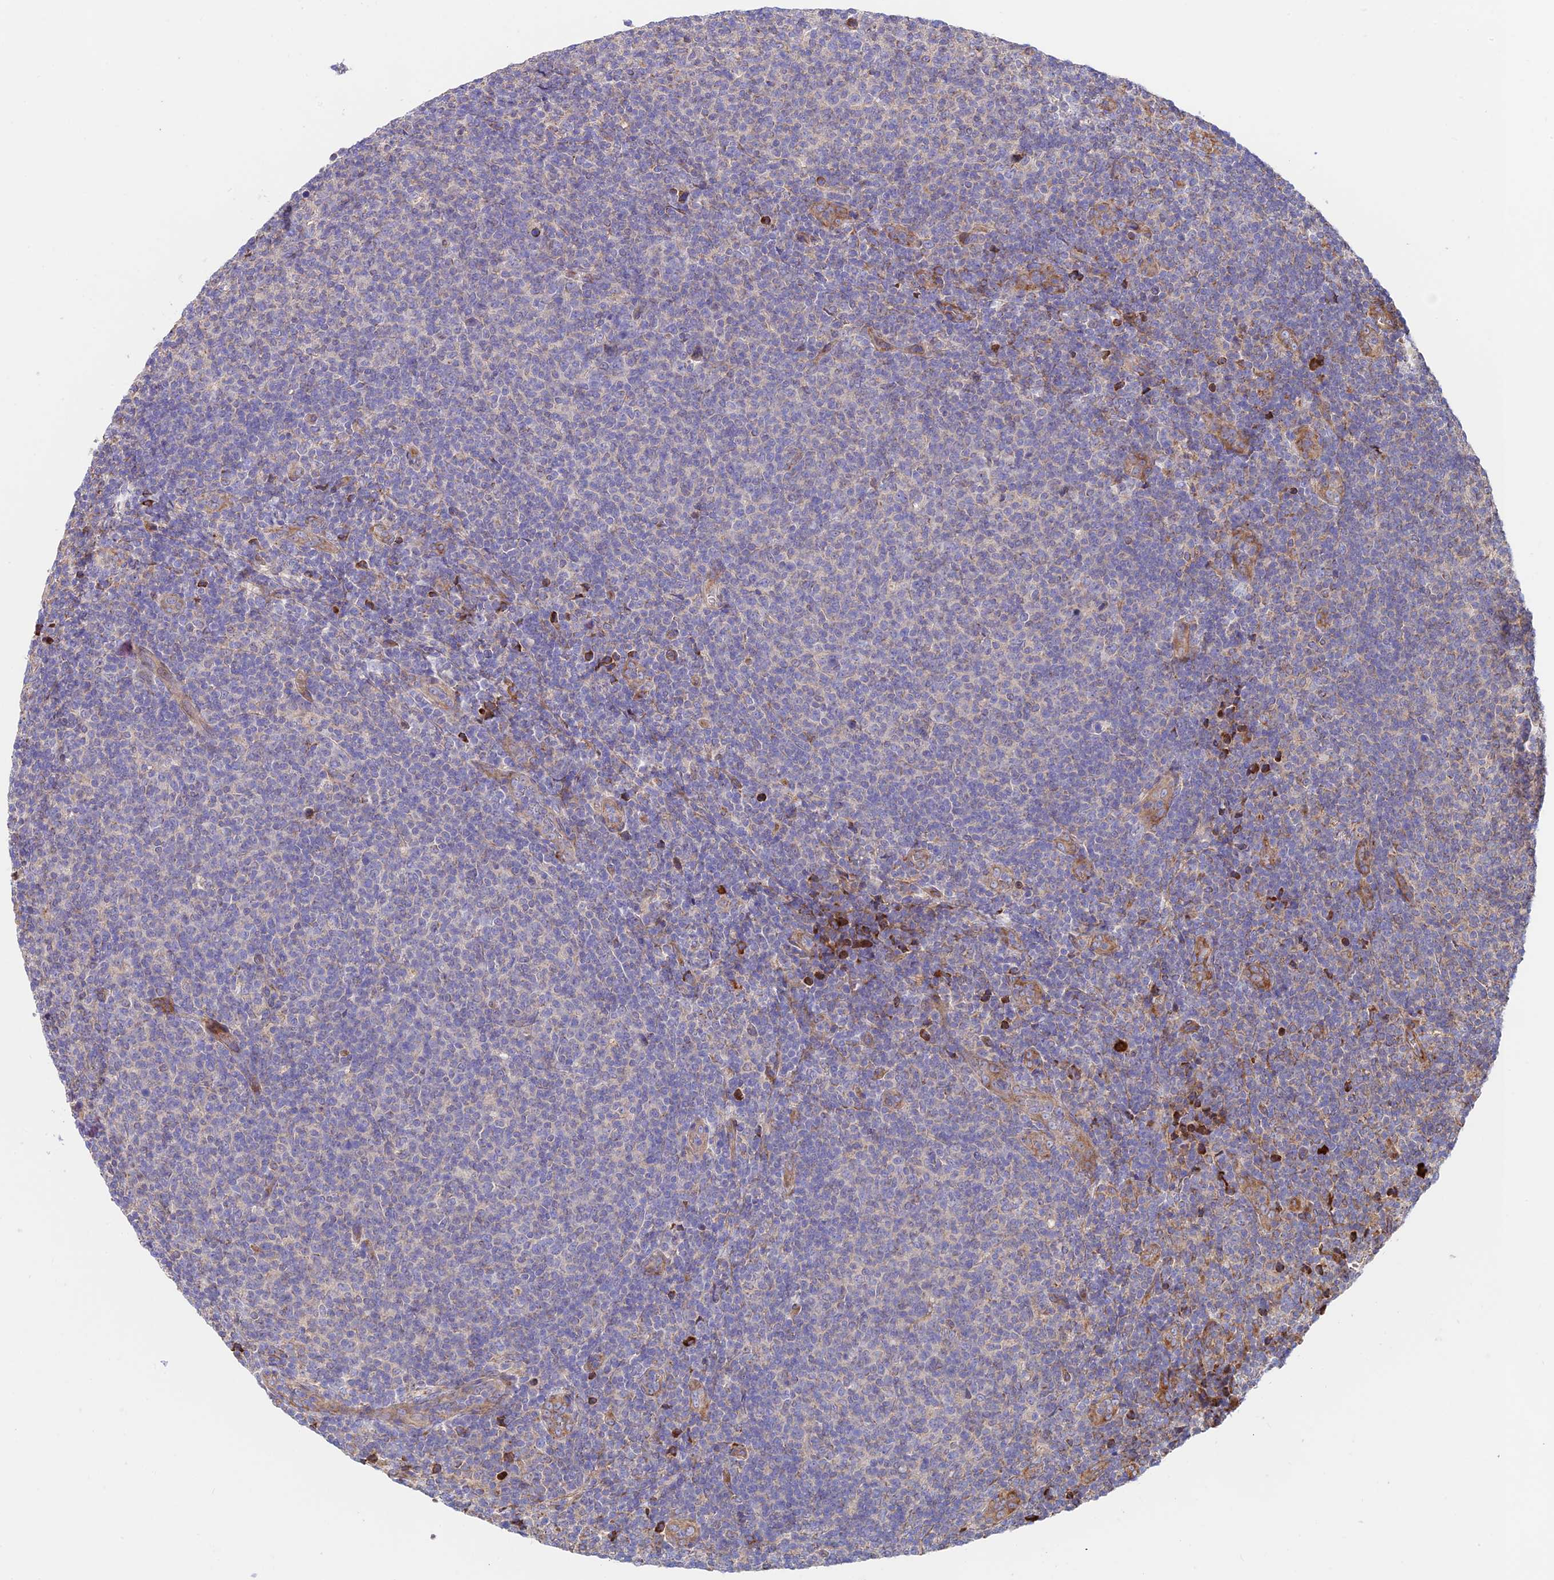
{"staining": {"intensity": "negative", "quantity": "none", "location": "none"}, "tissue": "lymphoma", "cell_type": "Tumor cells", "image_type": "cancer", "snomed": [{"axis": "morphology", "description": "Malignant lymphoma, non-Hodgkin's type, Low grade"}, {"axis": "topography", "description": "Lymph node"}], "caption": "IHC of human low-grade malignant lymphoma, non-Hodgkin's type displays no staining in tumor cells.", "gene": "VPS13C", "patient": {"sex": "male", "age": 66}}